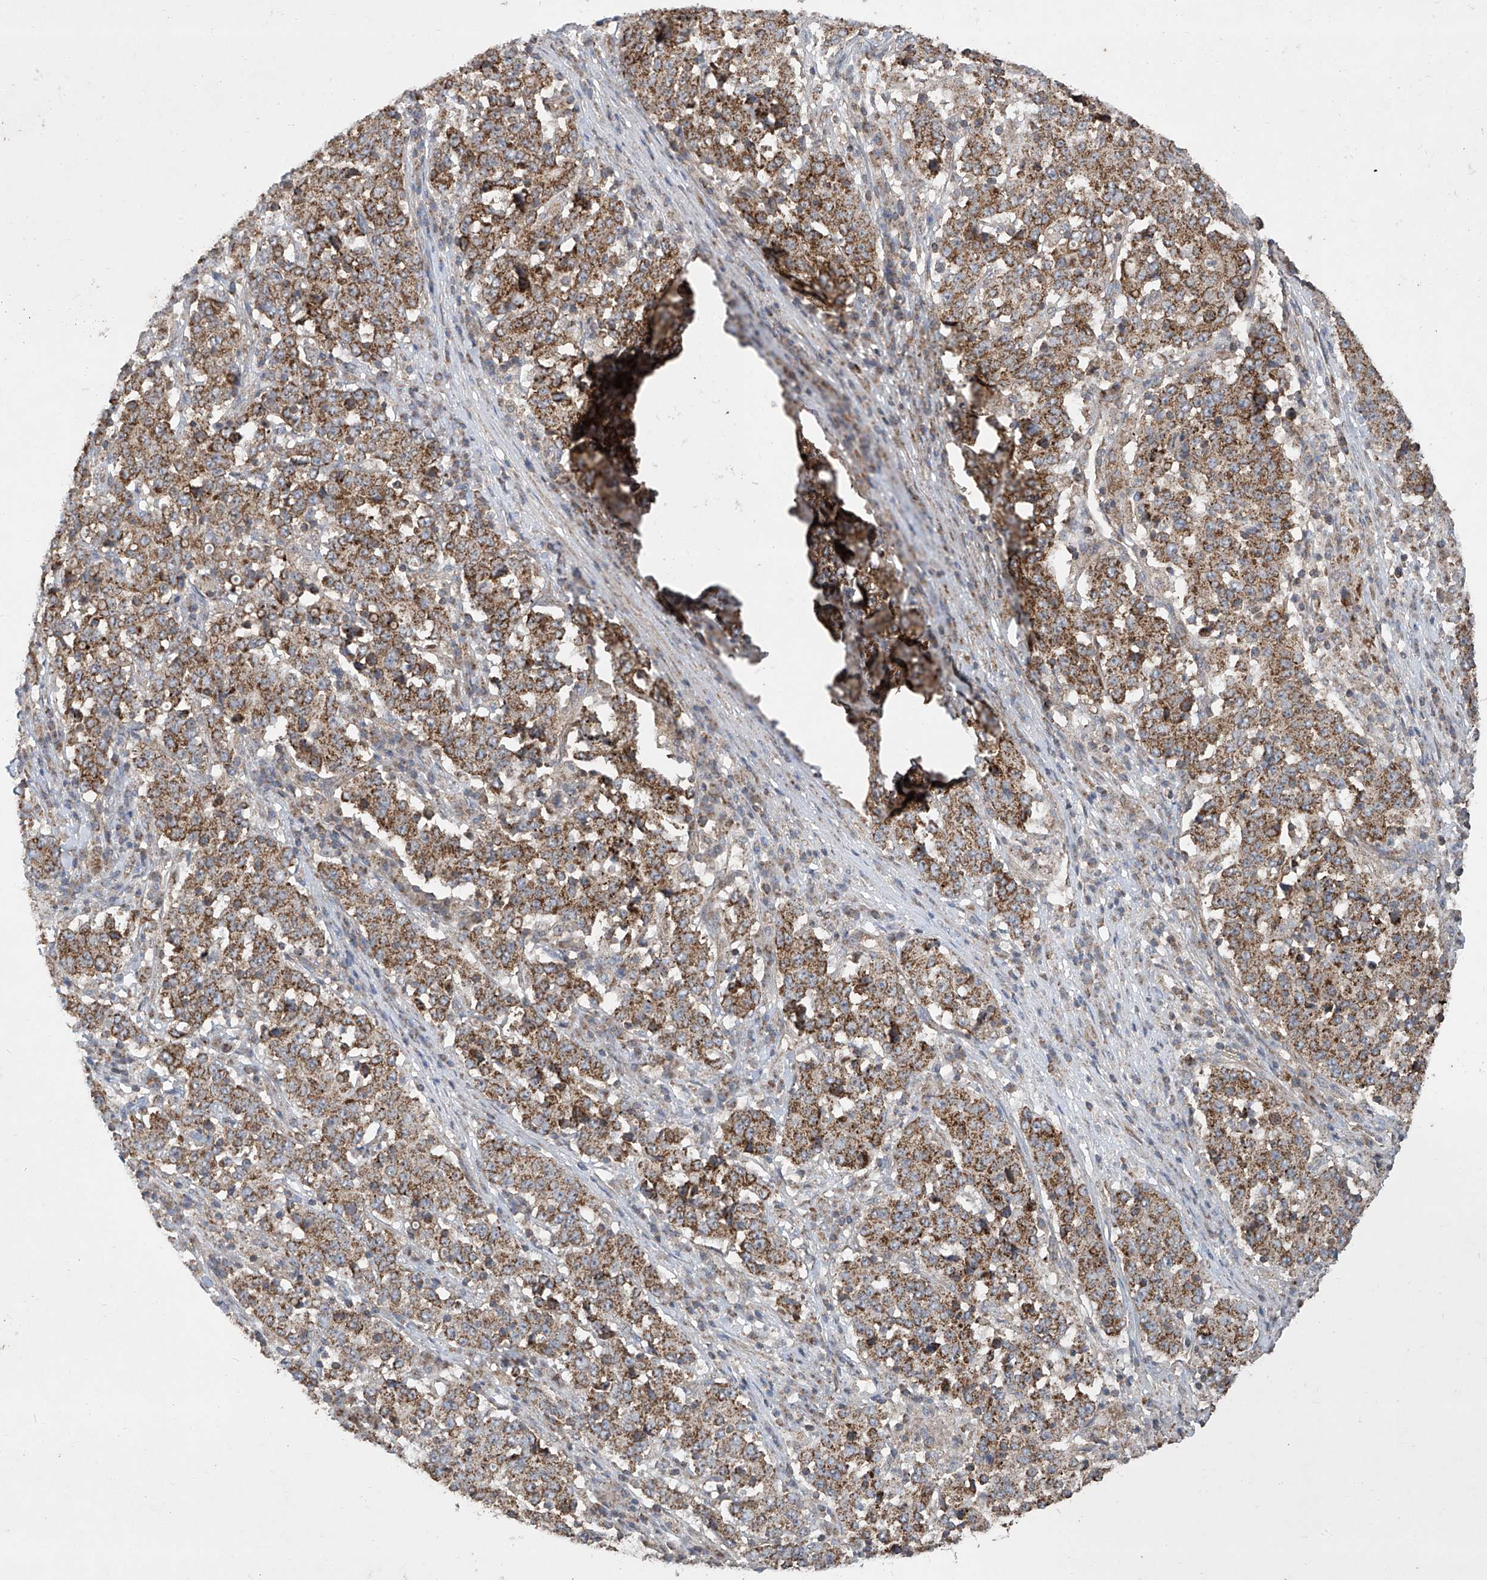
{"staining": {"intensity": "moderate", "quantity": ">75%", "location": "cytoplasmic/membranous"}, "tissue": "stomach cancer", "cell_type": "Tumor cells", "image_type": "cancer", "snomed": [{"axis": "morphology", "description": "Adenocarcinoma, NOS"}, {"axis": "topography", "description": "Stomach"}], "caption": "Moderate cytoplasmic/membranous expression for a protein is identified in approximately >75% of tumor cells of stomach cancer using IHC.", "gene": "UQCC1", "patient": {"sex": "male", "age": 59}}